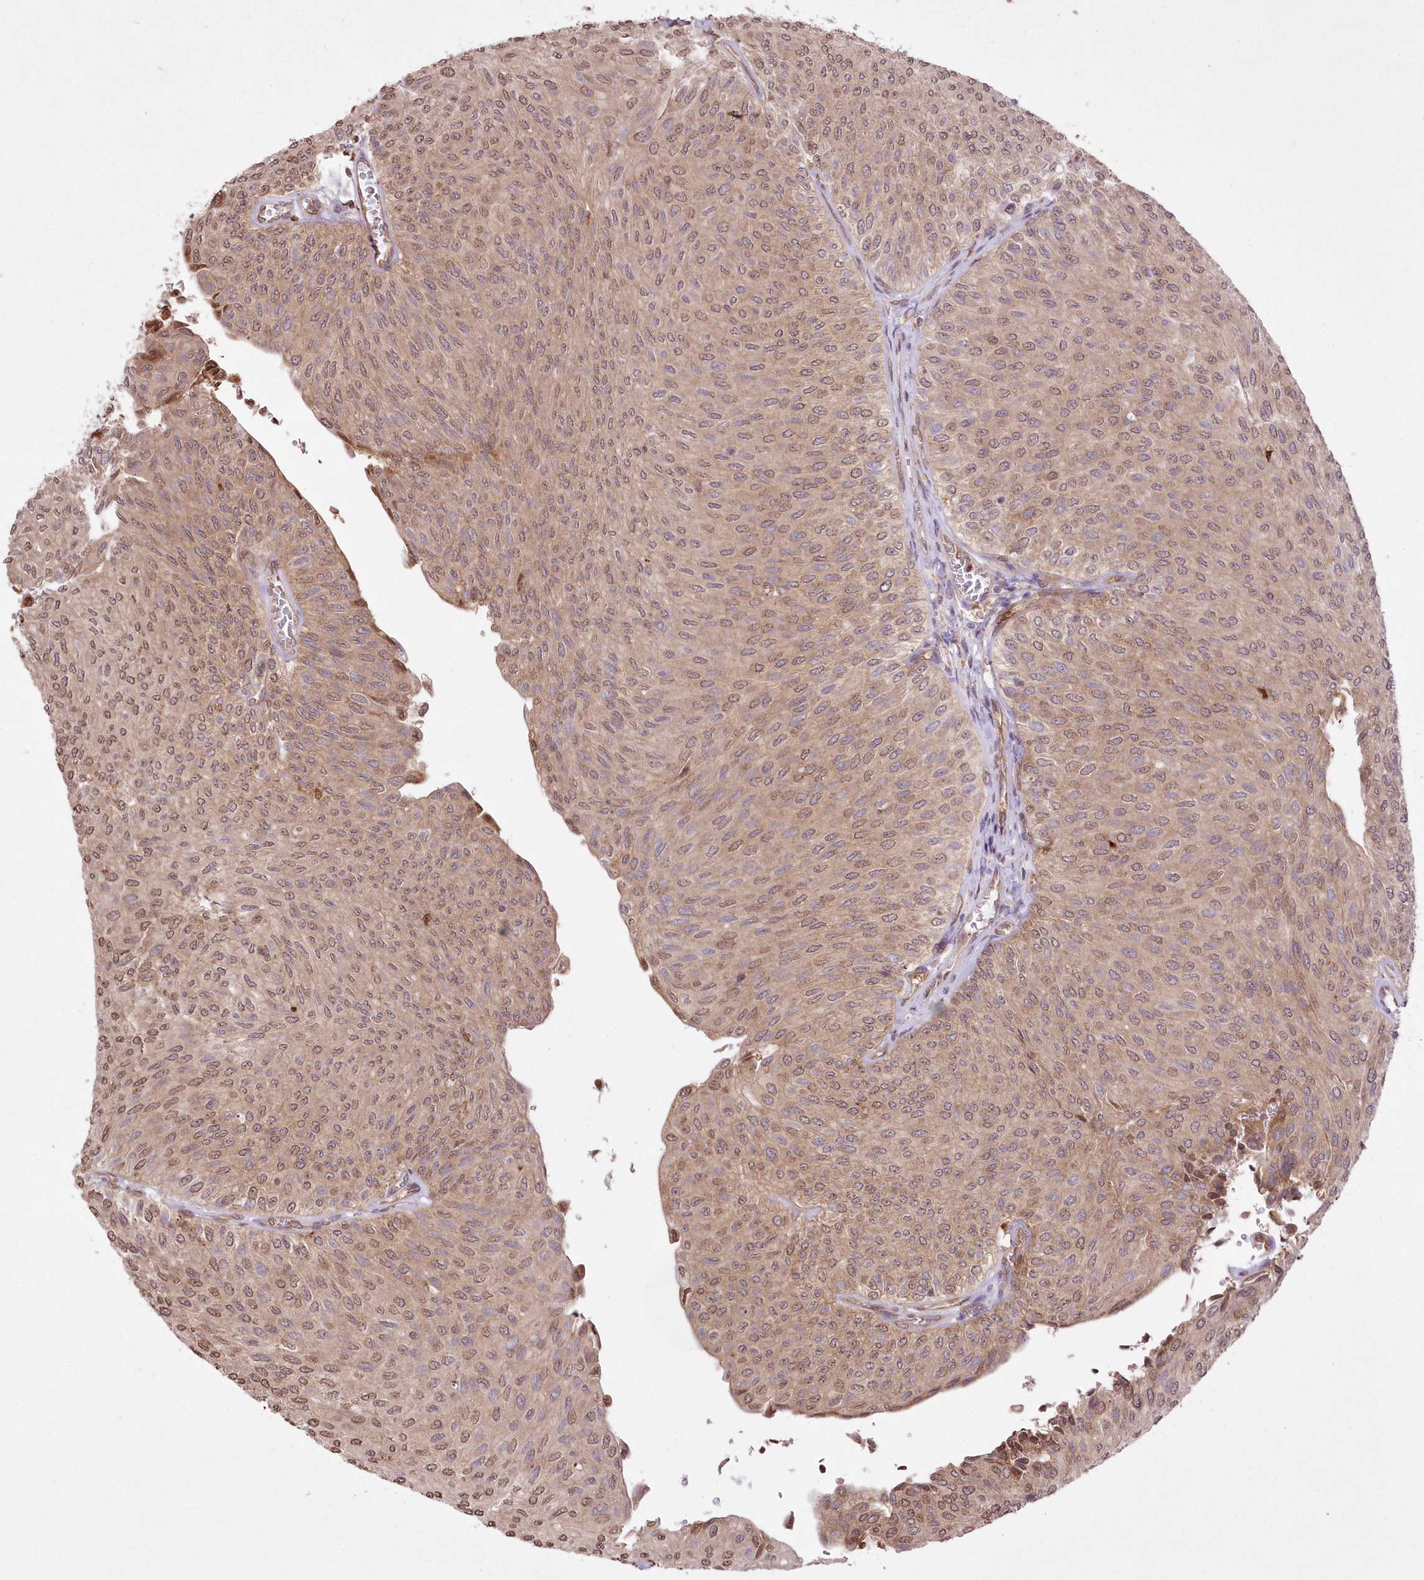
{"staining": {"intensity": "moderate", "quantity": ">75%", "location": "cytoplasmic/membranous,nuclear"}, "tissue": "urothelial cancer", "cell_type": "Tumor cells", "image_type": "cancer", "snomed": [{"axis": "morphology", "description": "Urothelial carcinoma, Low grade"}, {"axis": "topography", "description": "Urinary bladder"}], "caption": "Moderate cytoplasmic/membranous and nuclear positivity is appreciated in about >75% of tumor cells in low-grade urothelial carcinoma.", "gene": "FCHO2", "patient": {"sex": "male", "age": 78}}